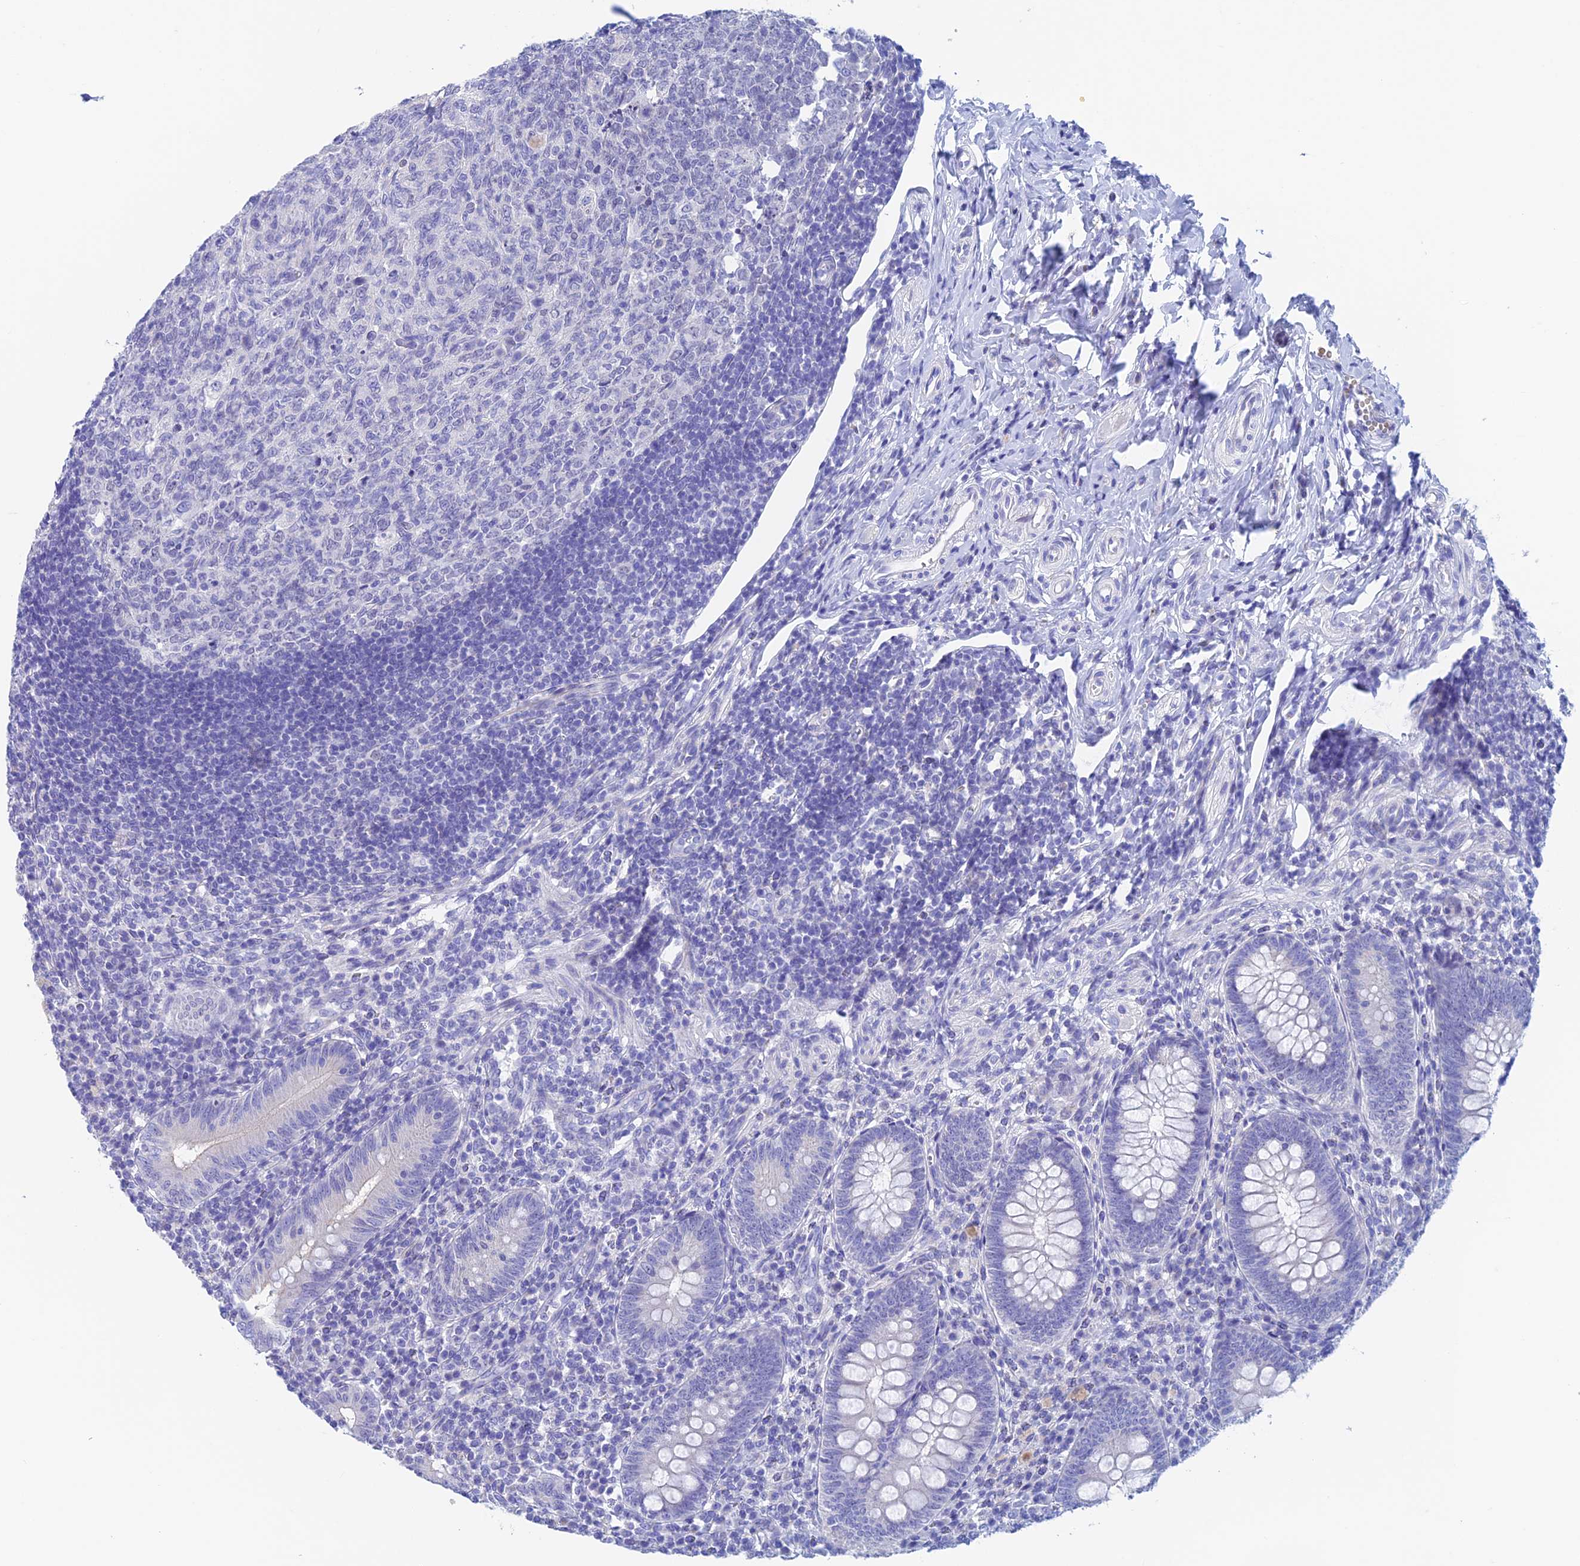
{"staining": {"intensity": "negative", "quantity": "none", "location": "none"}, "tissue": "appendix", "cell_type": "Glandular cells", "image_type": "normal", "snomed": [{"axis": "morphology", "description": "Normal tissue, NOS"}, {"axis": "topography", "description": "Appendix"}], "caption": "IHC histopathology image of benign appendix: human appendix stained with DAB demonstrates no significant protein staining in glandular cells. (DAB IHC, high magnification).", "gene": "PSMC3IP", "patient": {"sex": "male", "age": 14}}